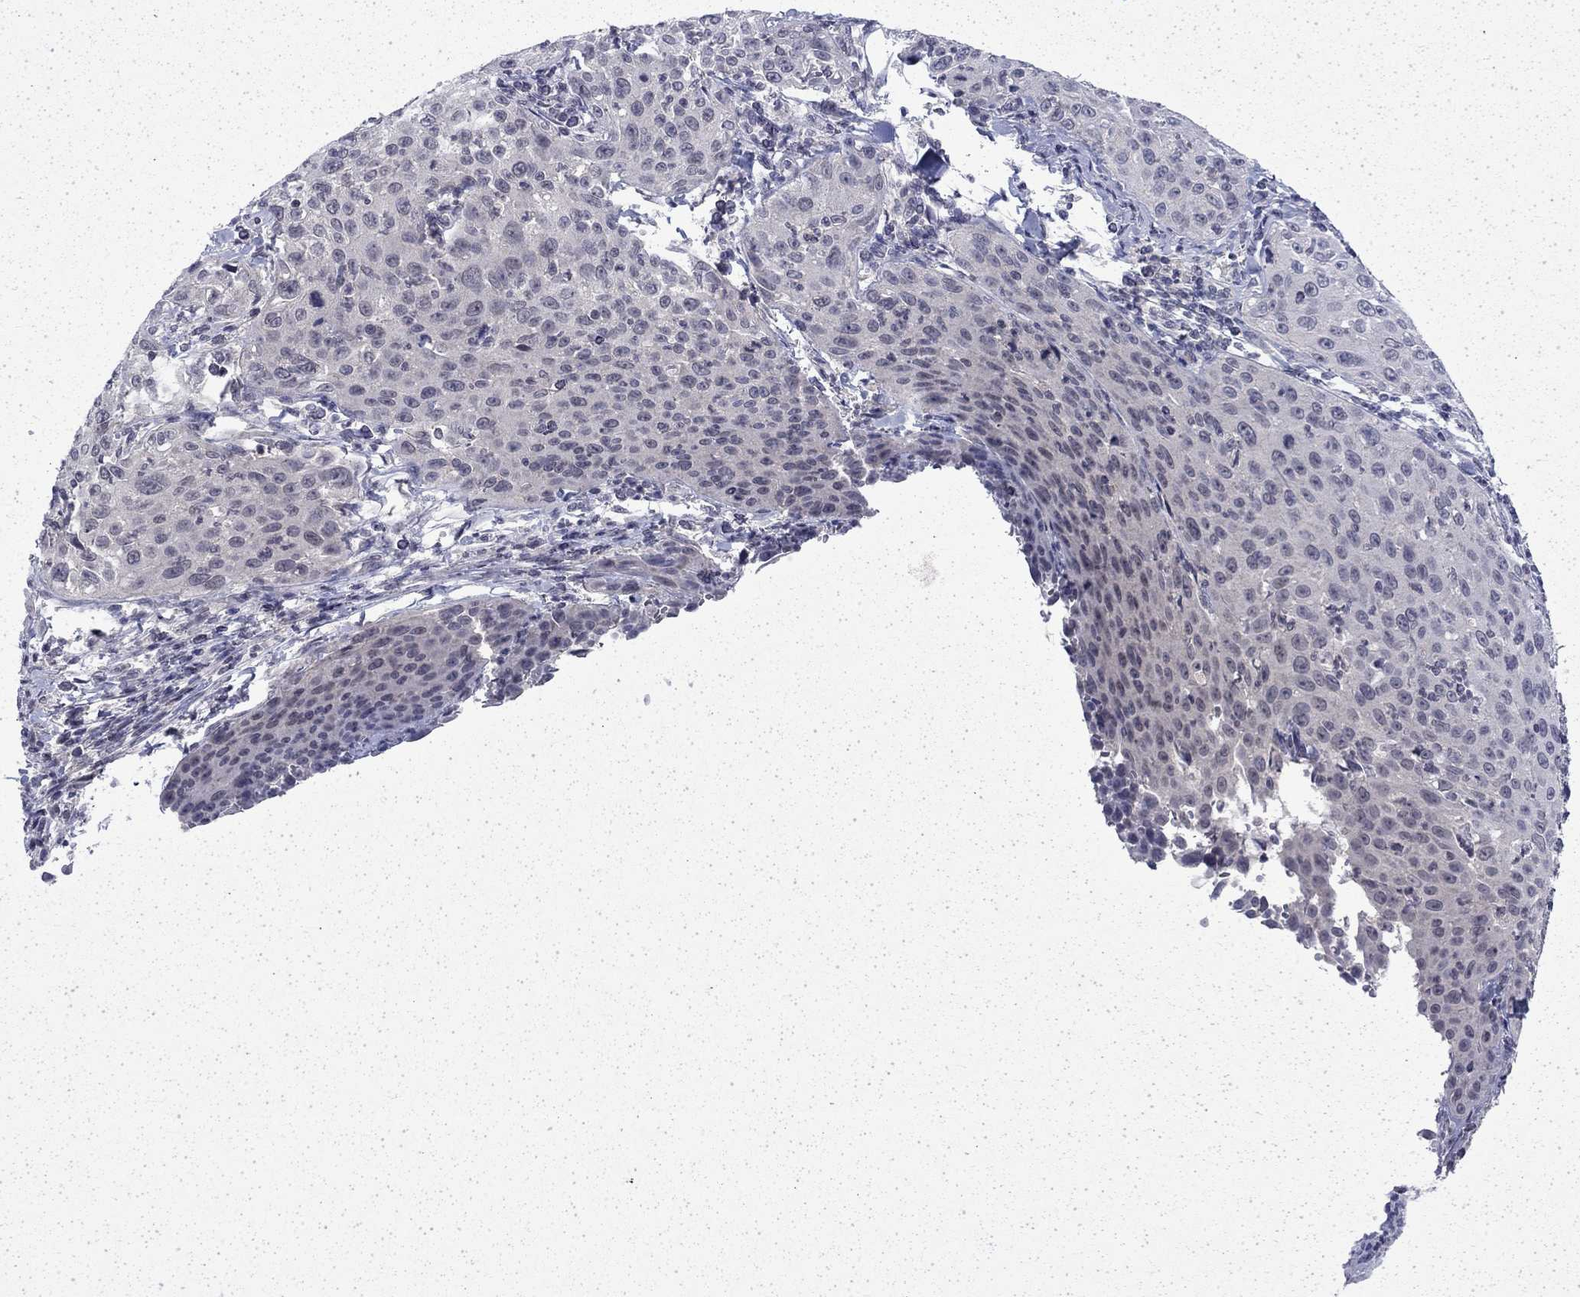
{"staining": {"intensity": "negative", "quantity": "none", "location": "none"}, "tissue": "cervical cancer", "cell_type": "Tumor cells", "image_type": "cancer", "snomed": [{"axis": "morphology", "description": "Squamous cell carcinoma, NOS"}, {"axis": "topography", "description": "Cervix"}], "caption": "A micrograph of squamous cell carcinoma (cervical) stained for a protein shows no brown staining in tumor cells.", "gene": "CHAT", "patient": {"sex": "female", "age": 26}}